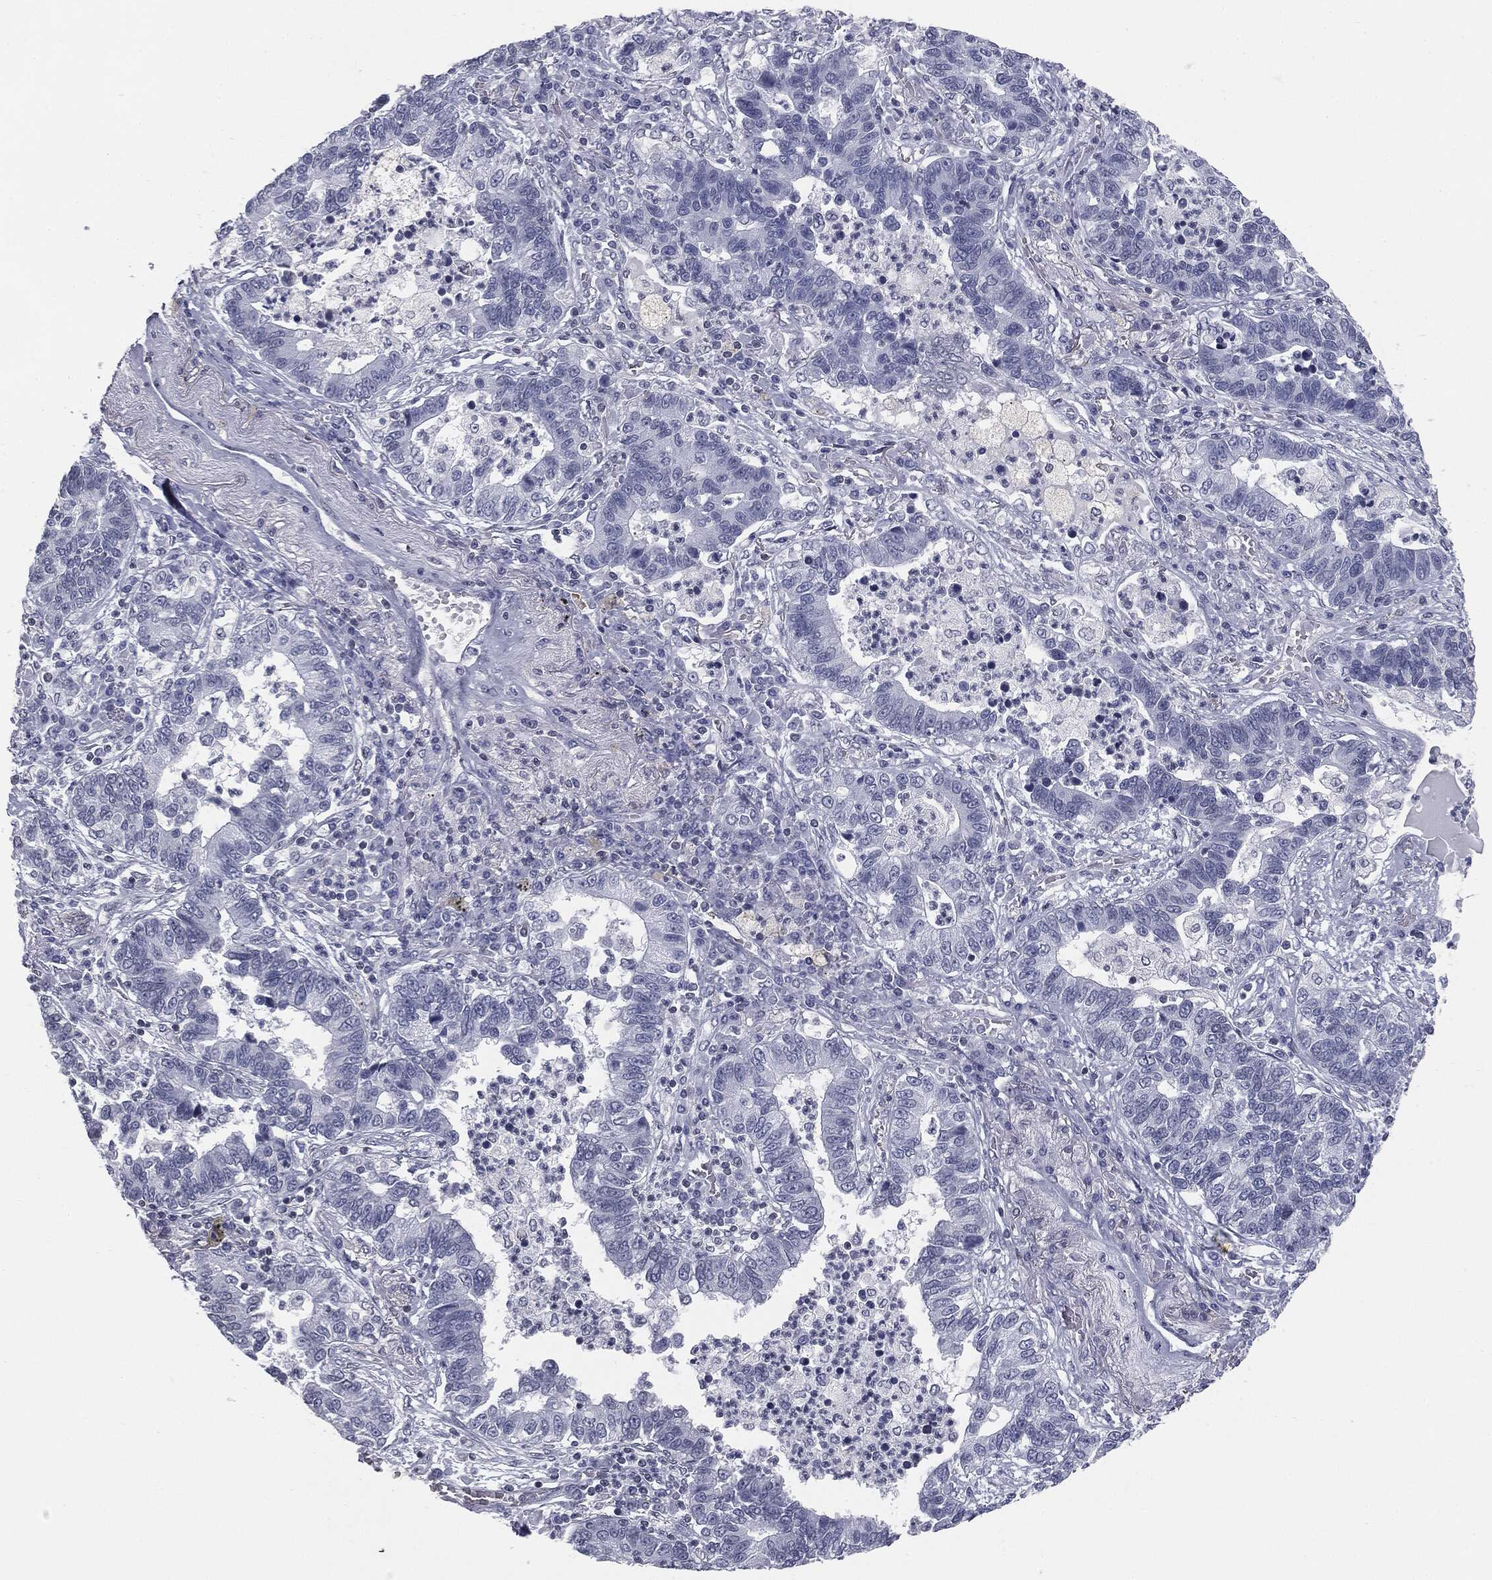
{"staining": {"intensity": "negative", "quantity": "none", "location": "none"}, "tissue": "lung cancer", "cell_type": "Tumor cells", "image_type": "cancer", "snomed": [{"axis": "morphology", "description": "Adenocarcinoma, NOS"}, {"axis": "topography", "description": "Lung"}], "caption": "An immunohistochemistry (IHC) image of lung adenocarcinoma is shown. There is no staining in tumor cells of lung adenocarcinoma.", "gene": "ALDOB", "patient": {"sex": "female", "age": 57}}